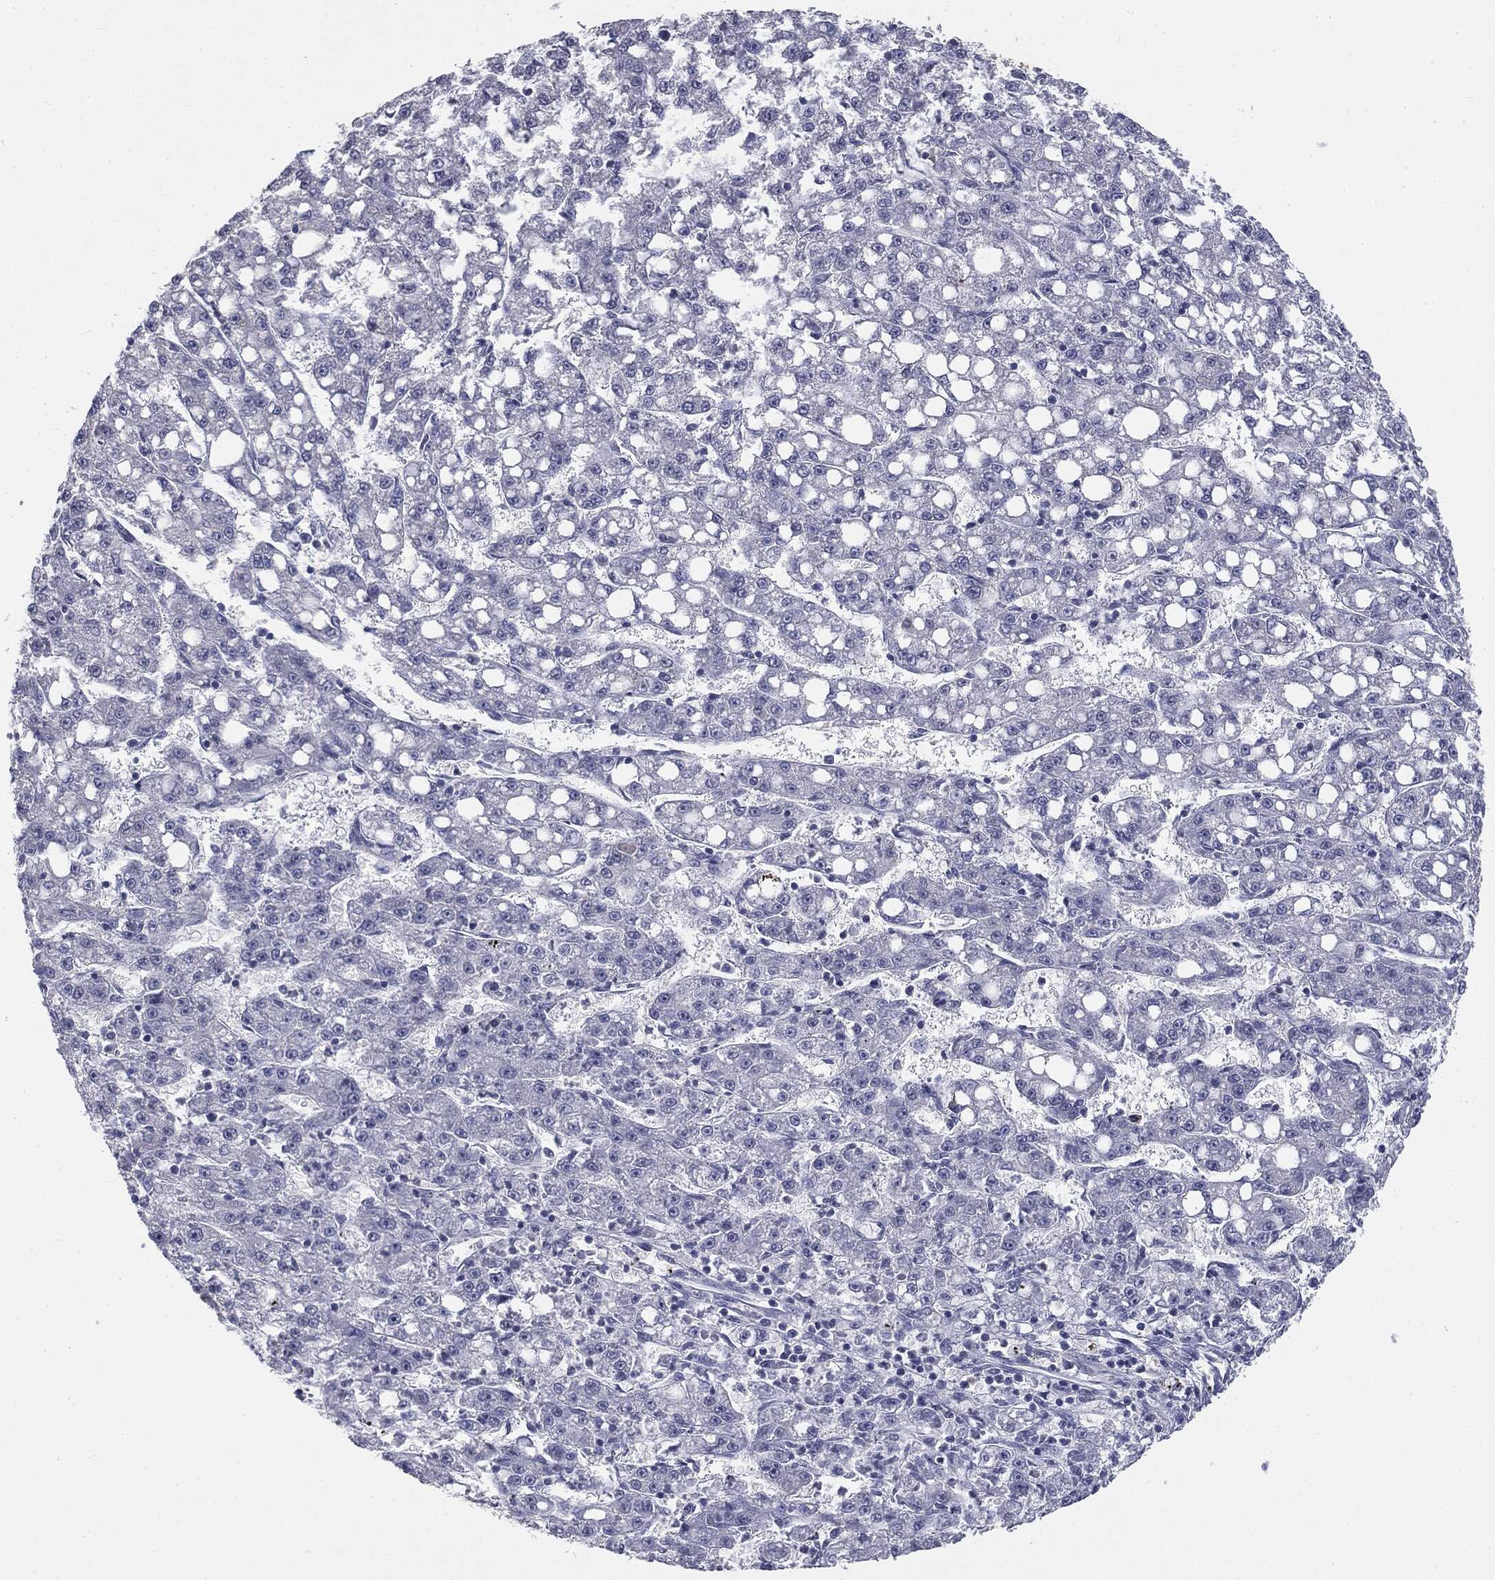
{"staining": {"intensity": "negative", "quantity": "none", "location": "none"}, "tissue": "liver cancer", "cell_type": "Tumor cells", "image_type": "cancer", "snomed": [{"axis": "morphology", "description": "Carcinoma, Hepatocellular, NOS"}, {"axis": "topography", "description": "Liver"}], "caption": "Human liver hepatocellular carcinoma stained for a protein using immunohistochemistry shows no expression in tumor cells.", "gene": "MUC1", "patient": {"sex": "female", "age": 65}}